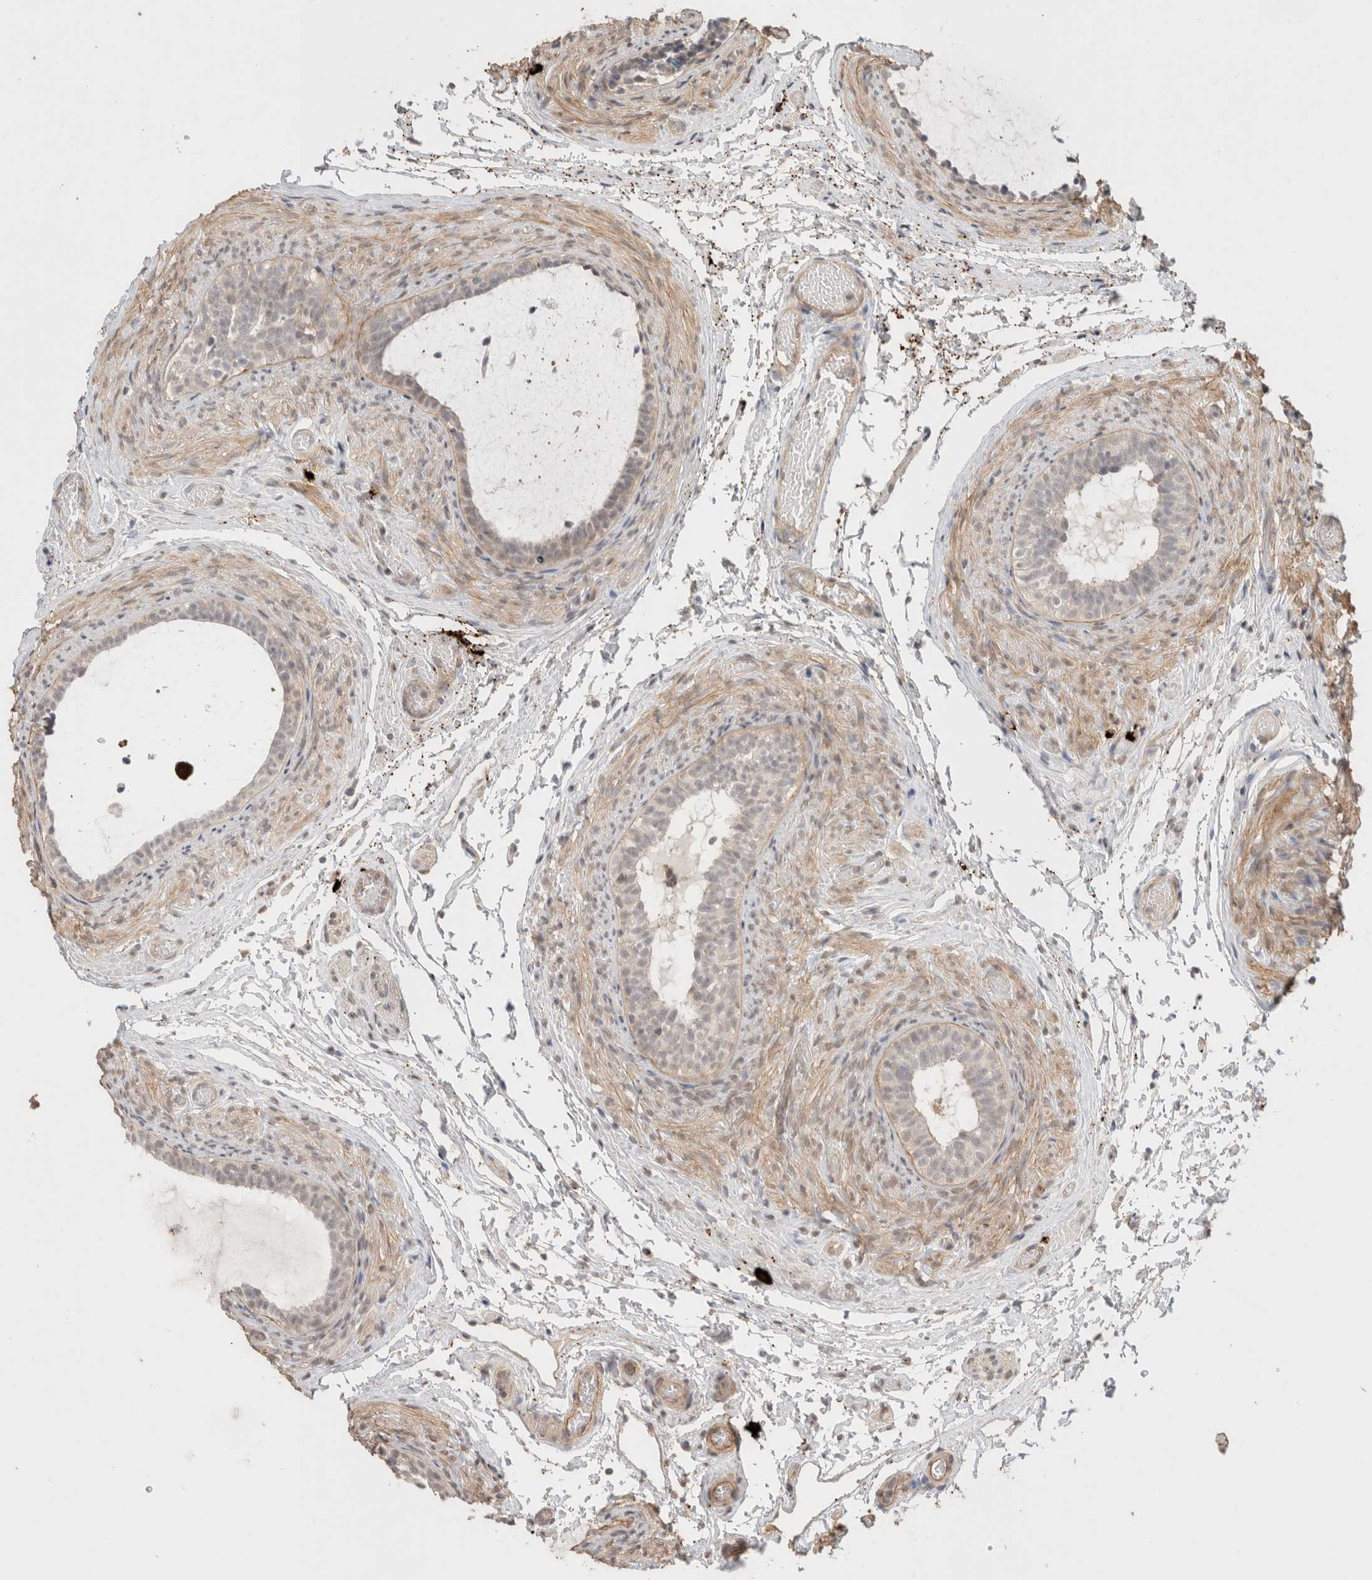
{"staining": {"intensity": "weak", "quantity": "25%-75%", "location": "cytoplasmic/membranous"}, "tissue": "epididymis", "cell_type": "Glandular cells", "image_type": "normal", "snomed": [{"axis": "morphology", "description": "Normal tissue, NOS"}, {"axis": "topography", "description": "Epididymis"}], "caption": "High-power microscopy captured an IHC photomicrograph of benign epididymis, revealing weak cytoplasmic/membranous positivity in approximately 25%-75% of glandular cells.", "gene": "HSPG2", "patient": {"sex": "male", "age": 5}}